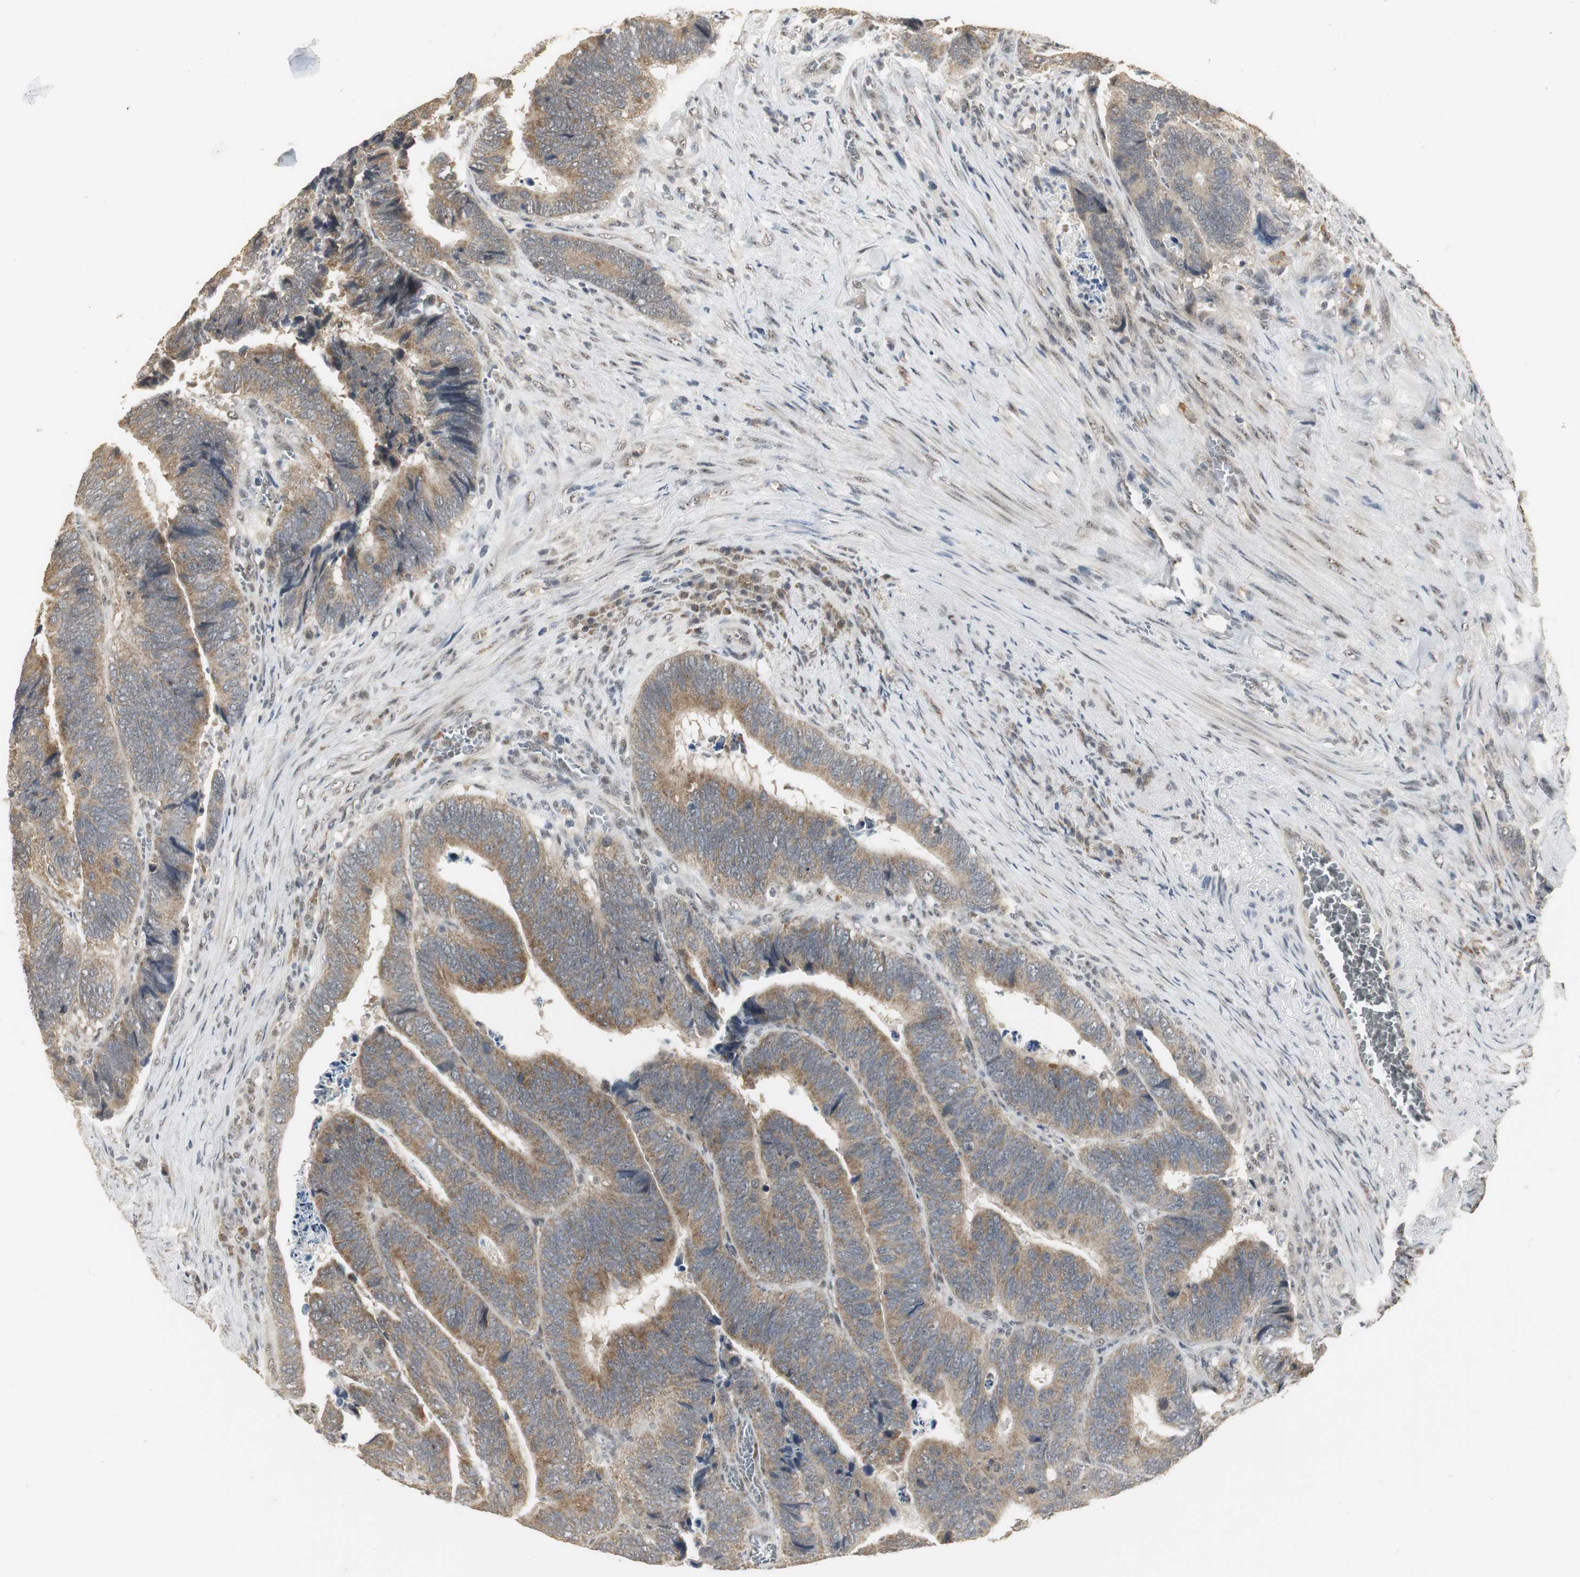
{"staining": {"intensity": "weak", "quantity": ">75%", "location": "cytoplasmic/membranous"}, "tissue": "colorectal cancer", "cell_type": "Tumor cells", "image_type": "cancer", "snomed": [{"axis": "morphology", "description": "Adenocarcinoma, NOS"}, {"axis": "topography", "description": "Colon"}], "caption": "Tumor cells demonstrate weak cytoplasmic/membranous staining in about >75% of cells in colorectal cancer.", "gene": "ELOA", "patient": {"sex": "male", "age": 72}}